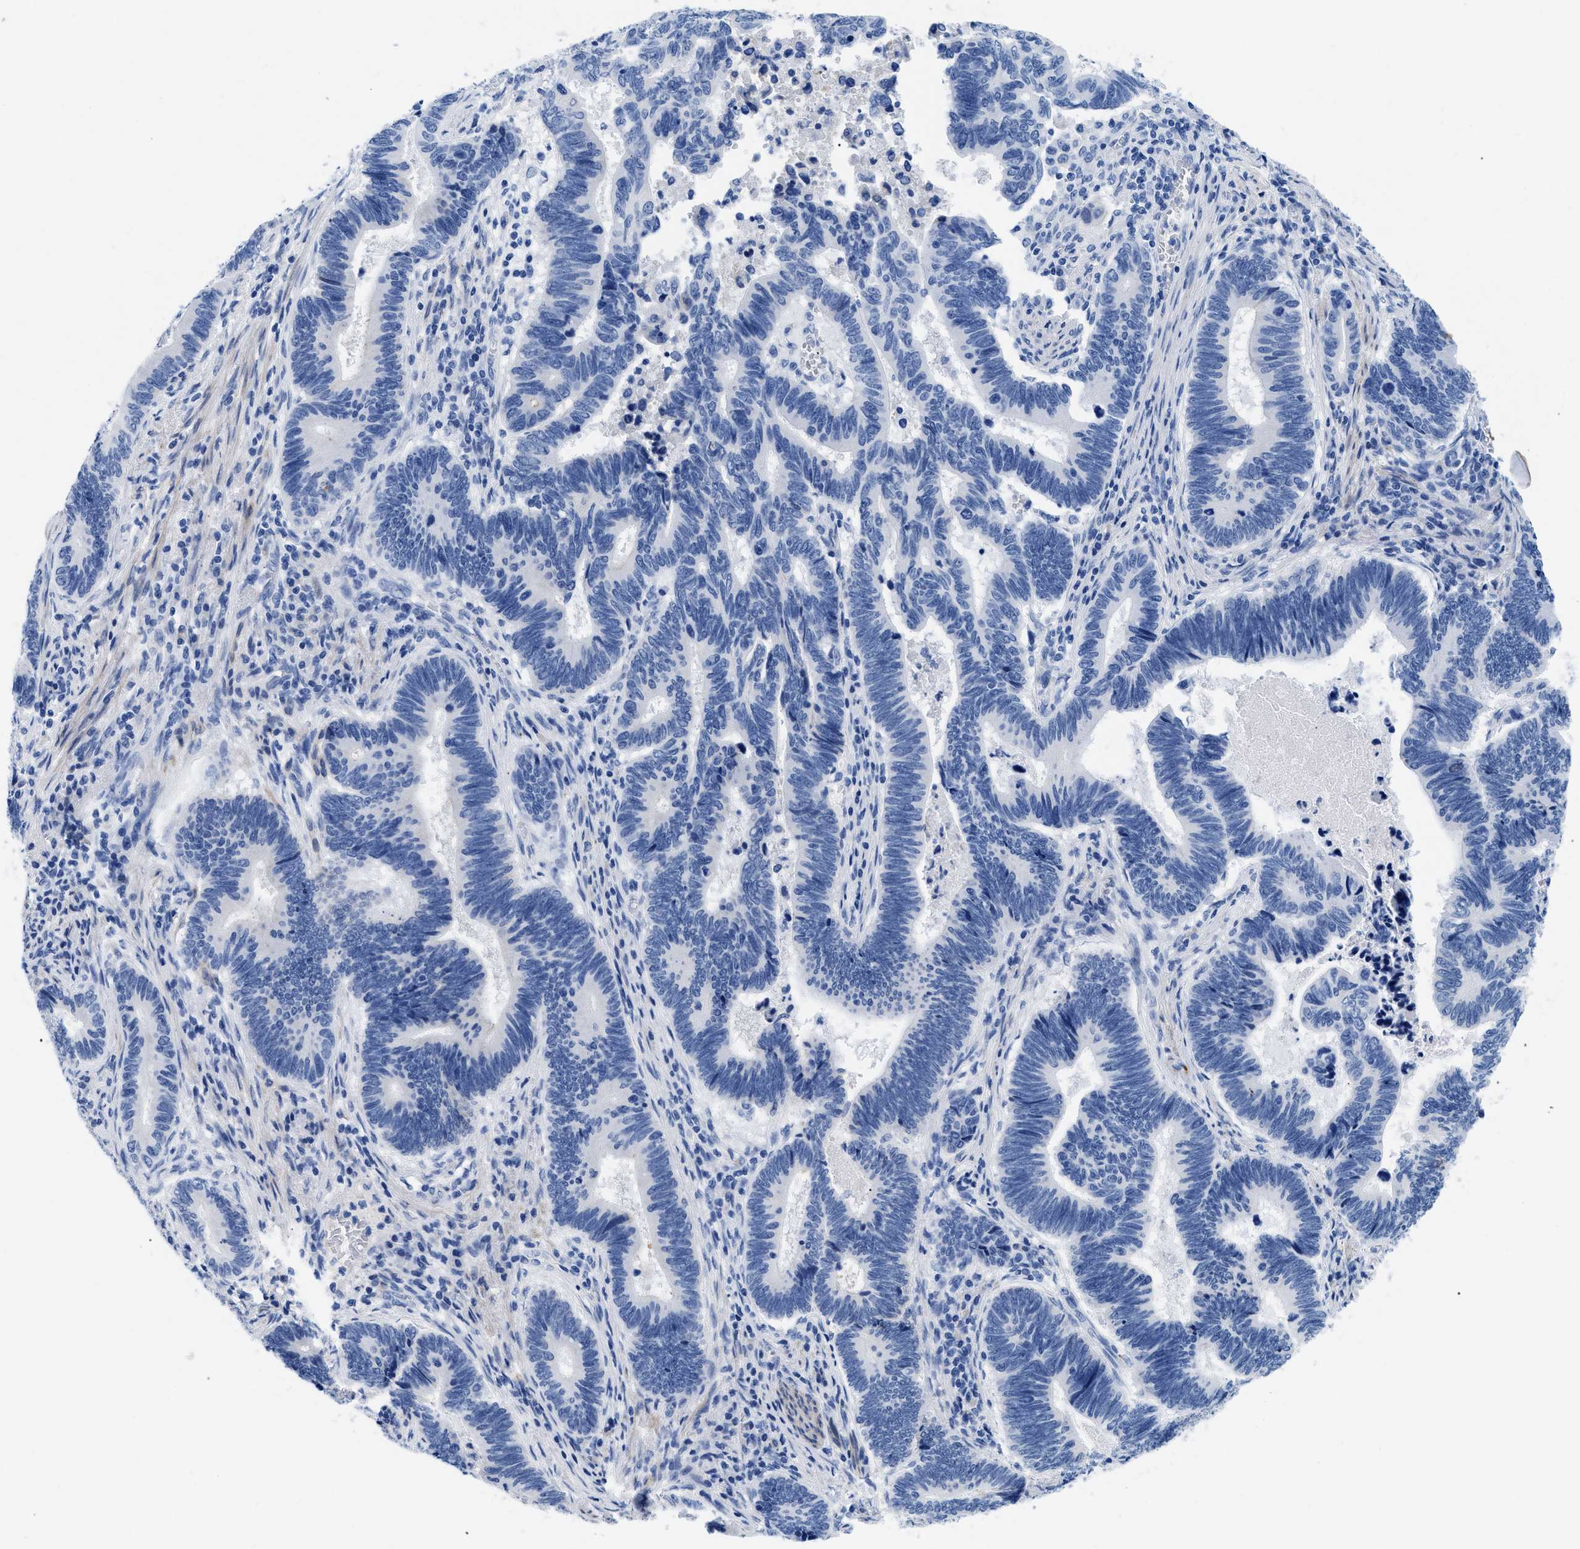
{"staining": {"intensity": "negative", "quantity": "none", "location": "none"}, "tissue": "pancreatic cancer", "cell_type": "Tumor cells", "image_type": "cancer", "snomed": [{"axis": "morphology", "description": "Adenocarcinoma, NOS"}, {"axis": "topography", "description": "Pancreas"}], "caption": "The photomicrograph reveals no staining of tumor cells in pancreatic cancer.", "gene": "TMEM68", "patient": {"sex": "female", "age": 70}}